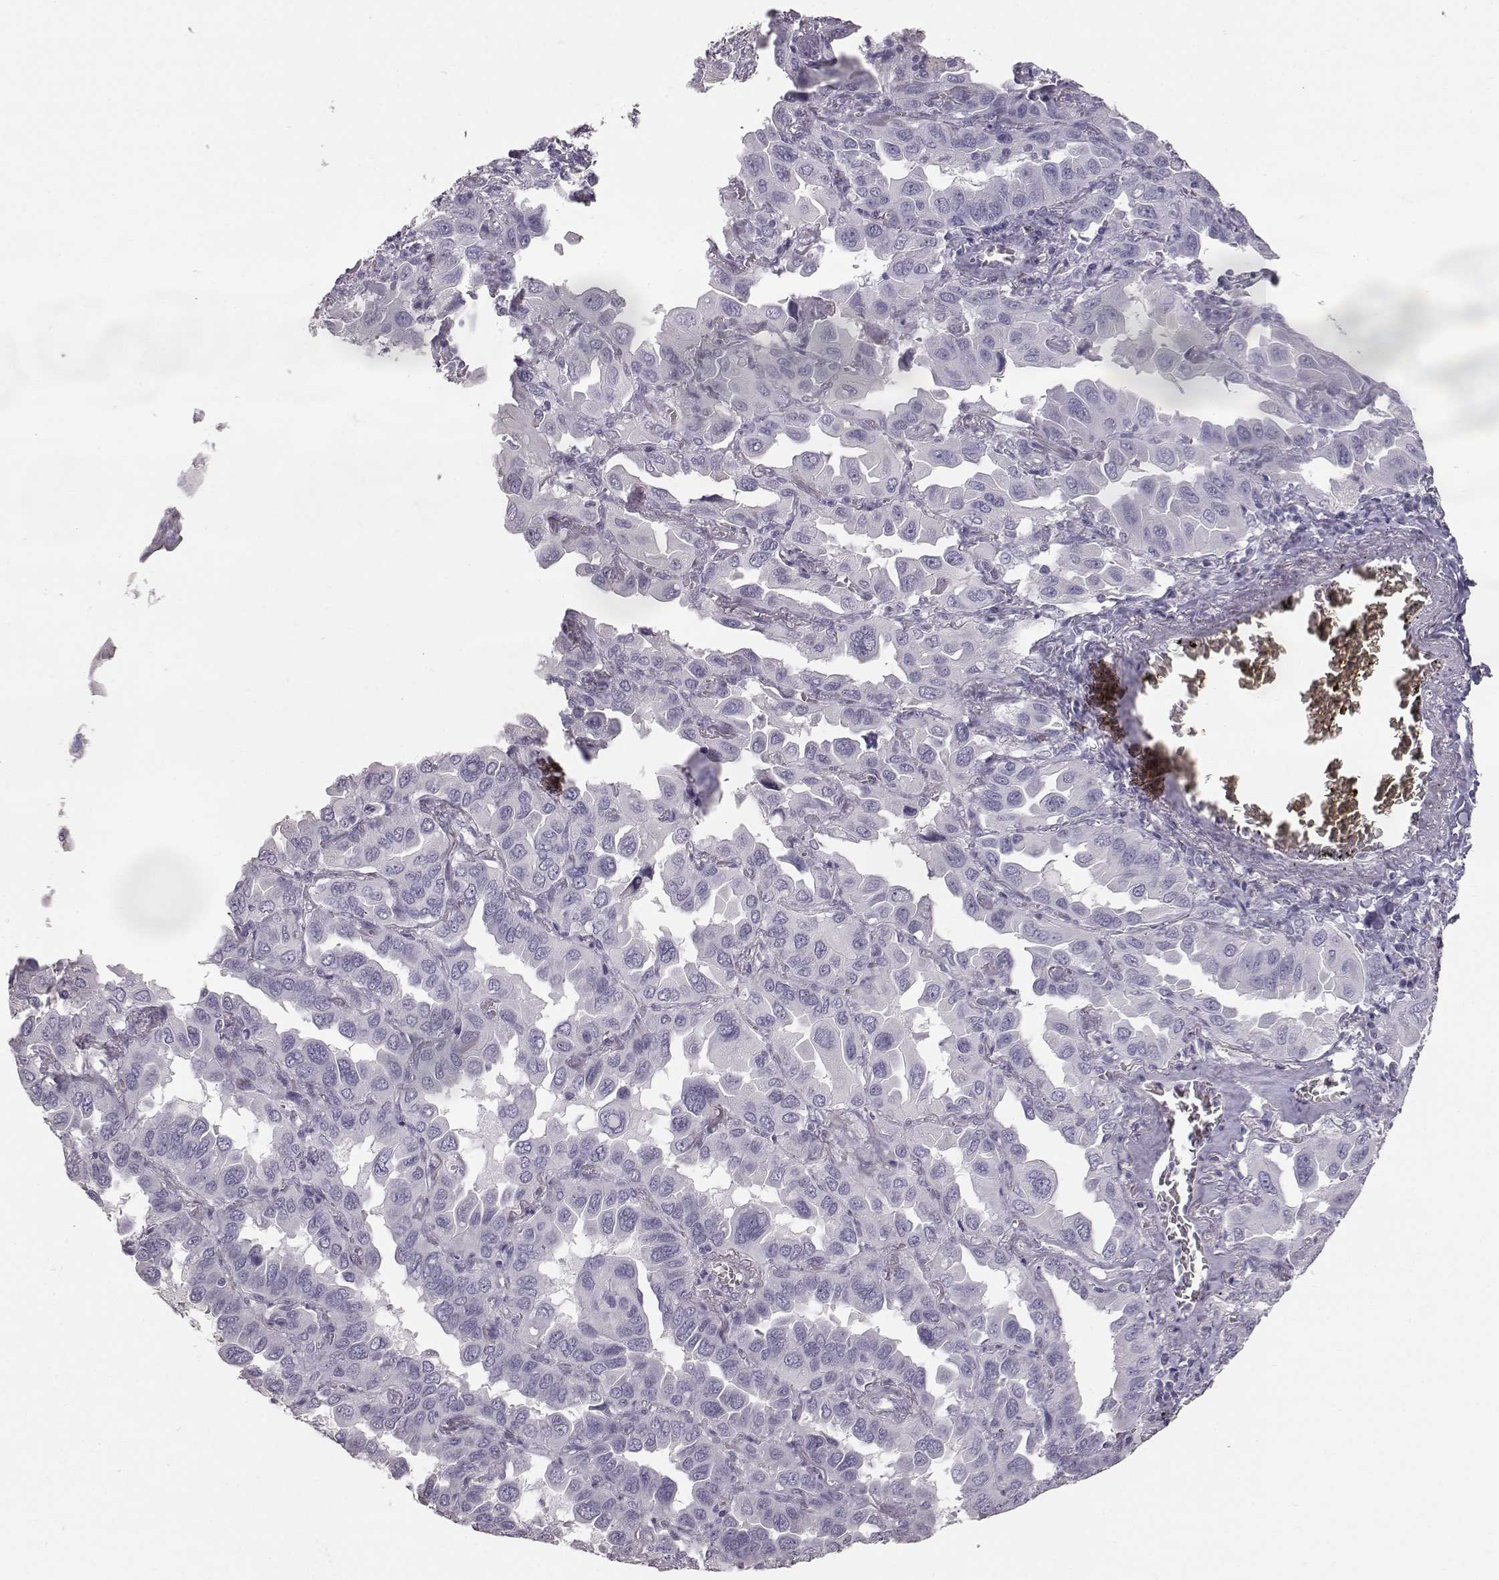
{"staining": {"intensity": "negative", "quantity": "none", "location": "none"}, "tissue": "lung cancer", "cell_type": "Tumor cells", "image_type": "cancer", "snomed": [{"axis": "morphology", "description": "Adenocarcinoma, NOS"}, {"axis": "topography", "description": "Lung"}], "caption": "Immunohistochemistry (IHC) histopathology image of lung cancer stained for a protein (brown), which displays no staining in tumor cells.", "gene": "KRT33A", "patient": {"sex": "male", "age": 64}}